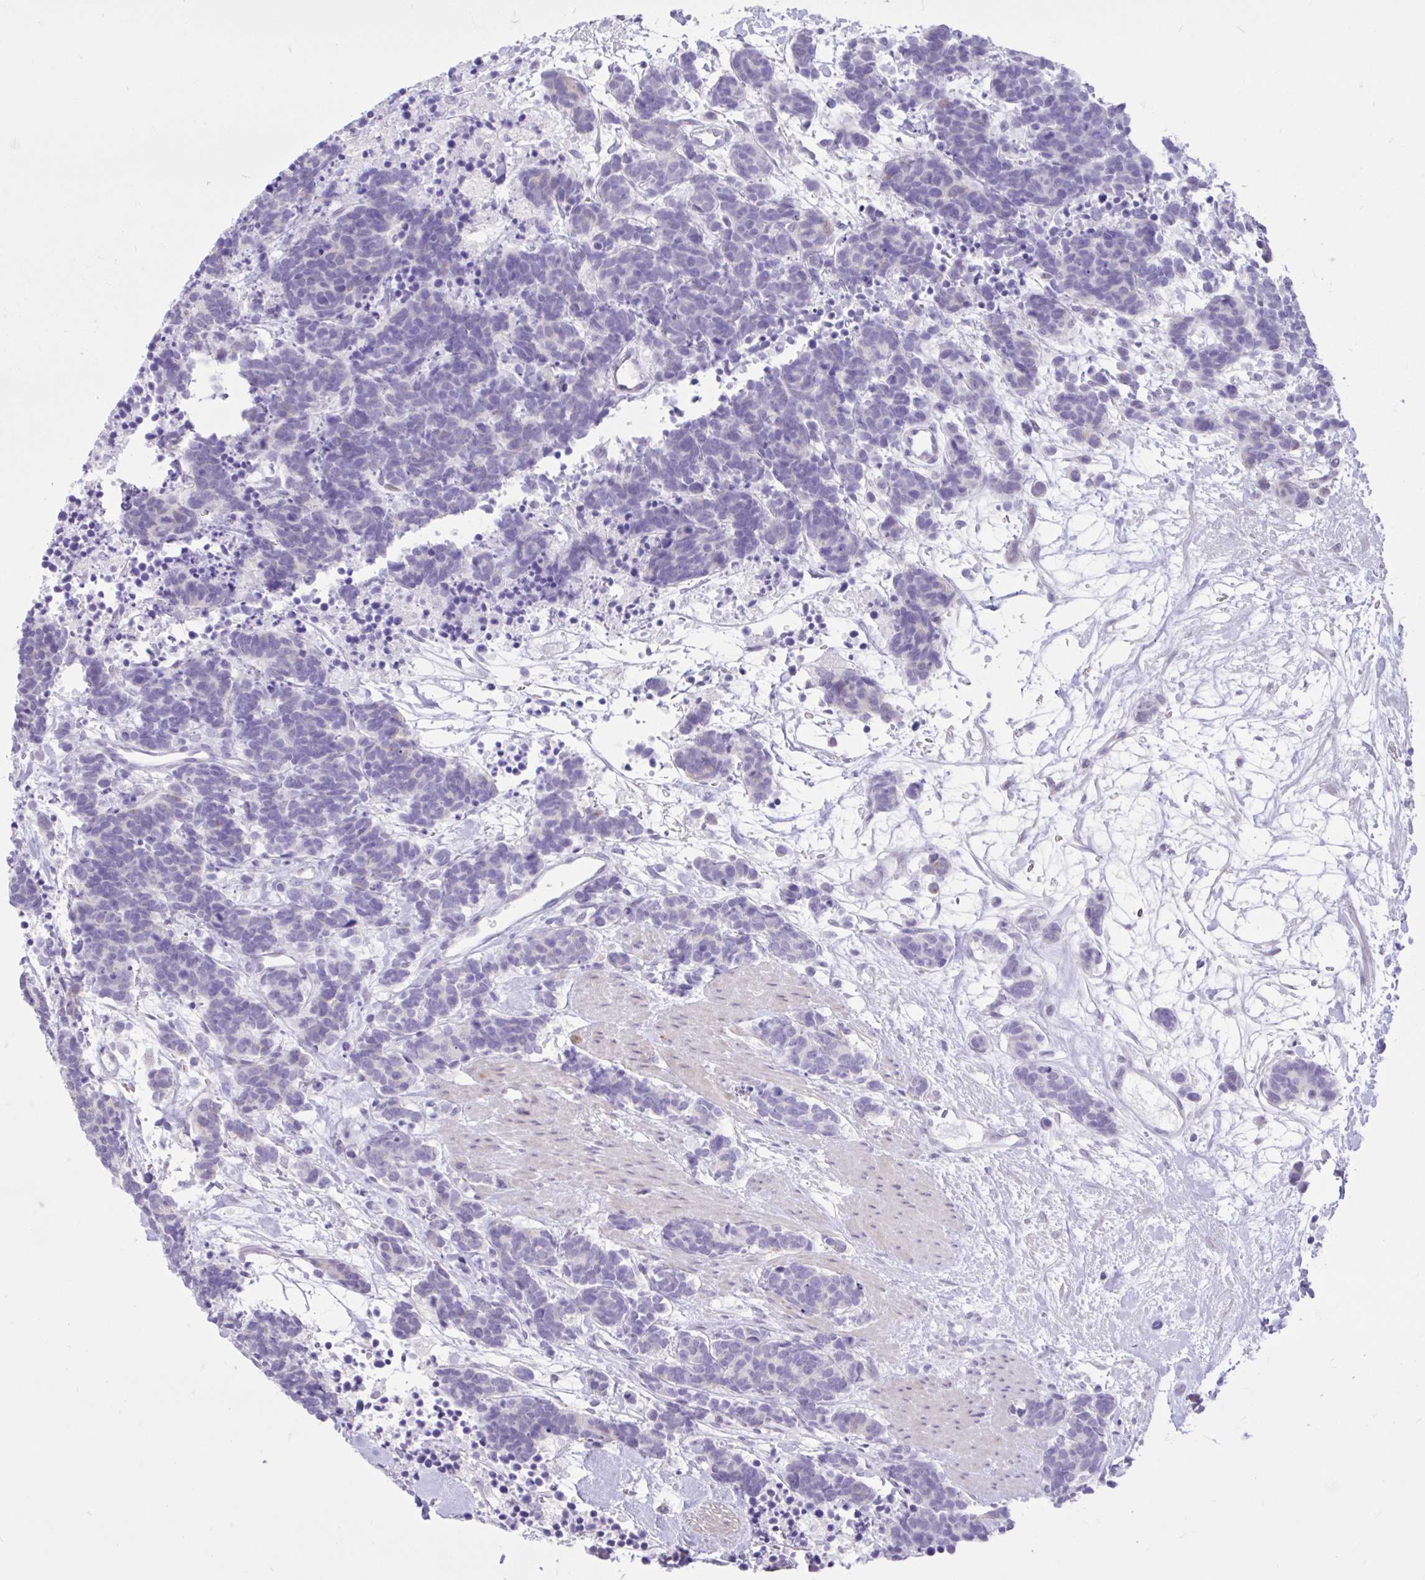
{"staining": {"intensity": "negative", "quantity": "none", "location": "none"}, "tissue": "carcinoid", "cell_type": "Tumor cells", "image_type": "cancer", "snomed": [{"axis": "morphology", "description": "Carcinoma, NOS"}, {"axis": "morphology", "description": "Carcinoid, malignant, NOS"}, {"axis": "topography", "description": "Prostate"}], "caption": "Immunohistochemistry of carcinoid displays no positivity in tumor cells. (DAB immunohistochemistry, high magnification).", "gene": "REEP1", "patient": {"sex": "male", "age": 57}}